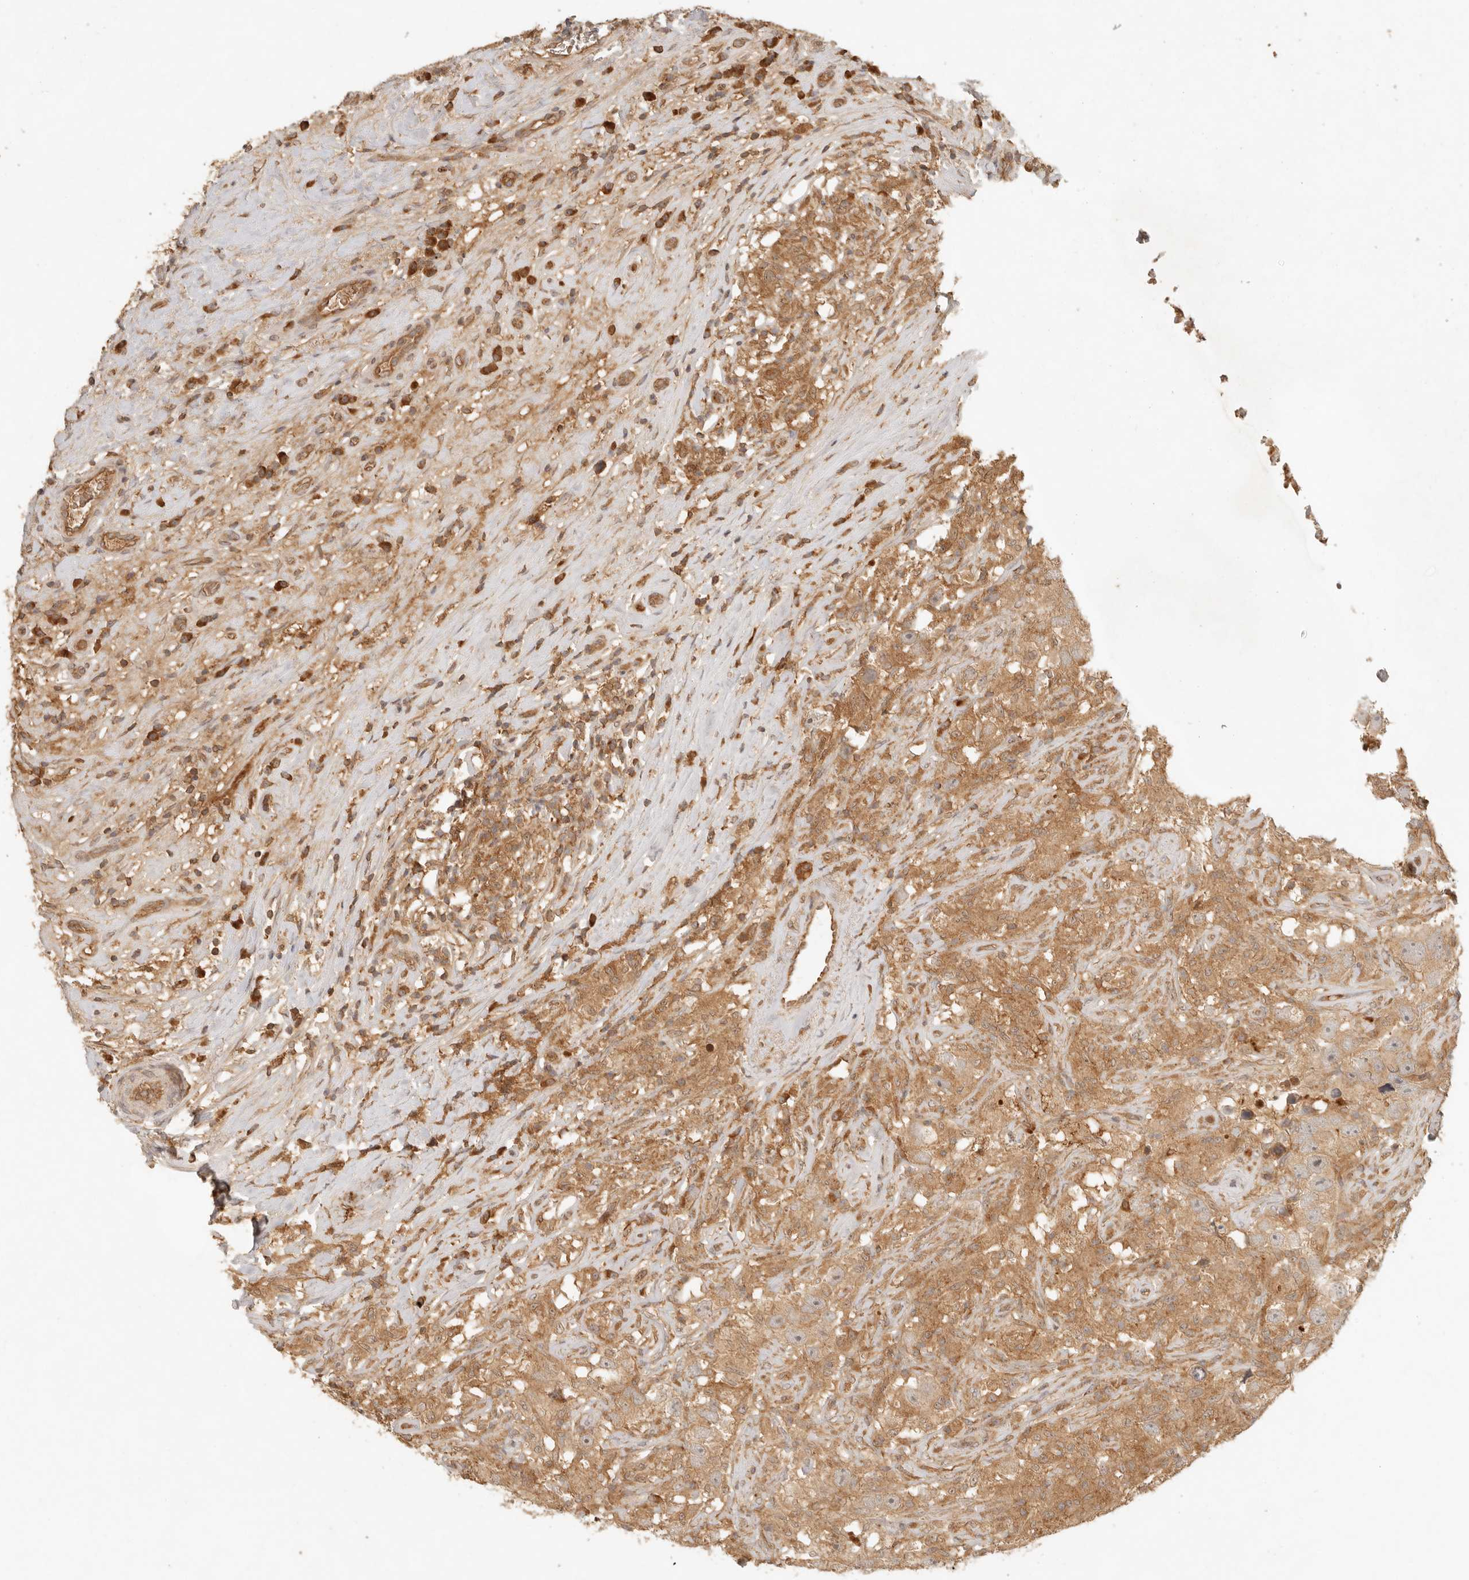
{"staining": {"intensity": "moderate", "quantity": ">75%", "location": "cytoplasmic/membranous"}, "tissue": "testis cancer", "cell_type": "Tumor cells", "image_type": "cancer", "snomed": [{"axis": "morphology", "description": "Seminoma, NOS"}, {"axis": "topography", "description": "Testis"}], "caption": "Immunohistochemistry (IHC) image of neoplastic tissue: testis seminoma stained using immunohistochemistry exhibits medium levels of moderate protein expression localized specifically in the cytoplasmic/membranous of tumor cells, appearing as a cytoplasmic/membranous brown color.", "gene": "ANKRD61", "patient": {"sex": "male", "age": 49}}